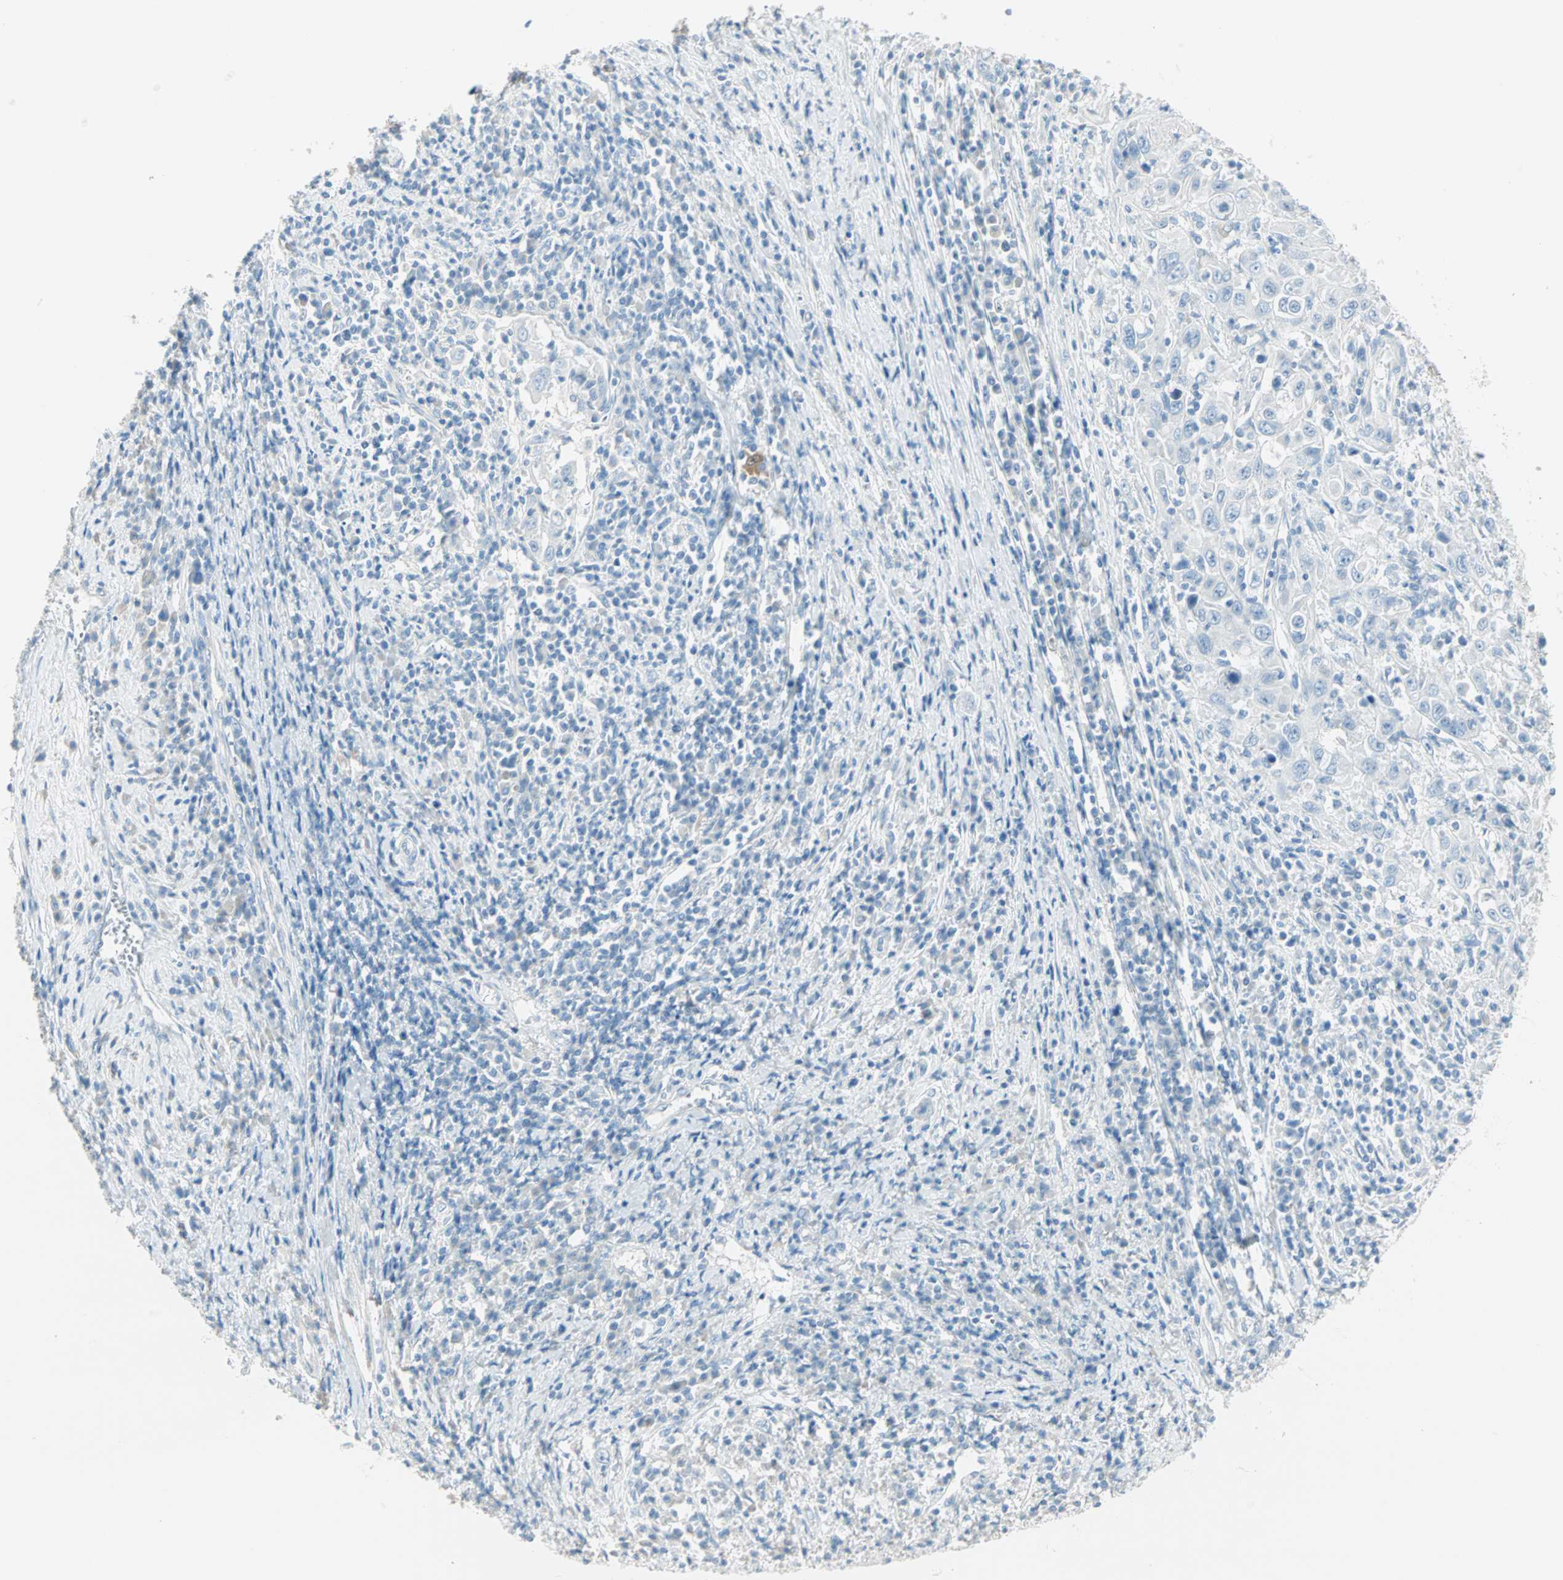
{"staining": {"intensity": "negative", "quantity": "none", "location": "none"}, "tissue": "cervical cancer", "cell_type": "Tumor cells", "image_type": "cancer", "snomed": [{"axis": "morphology", "description": "Squamous cell carcinoma, NOS"}, {"axis": "topography", "description": "Cervix"}], "caption": "Cervical cancer was stained to show a protein in brown. There is no significant positivity in tumor cells. (Brightfield microscopy of DAB immunohistochemistry at high magnification).", "gene": "SULT1C2", "patient": {"sex": "female", "age": 46}}